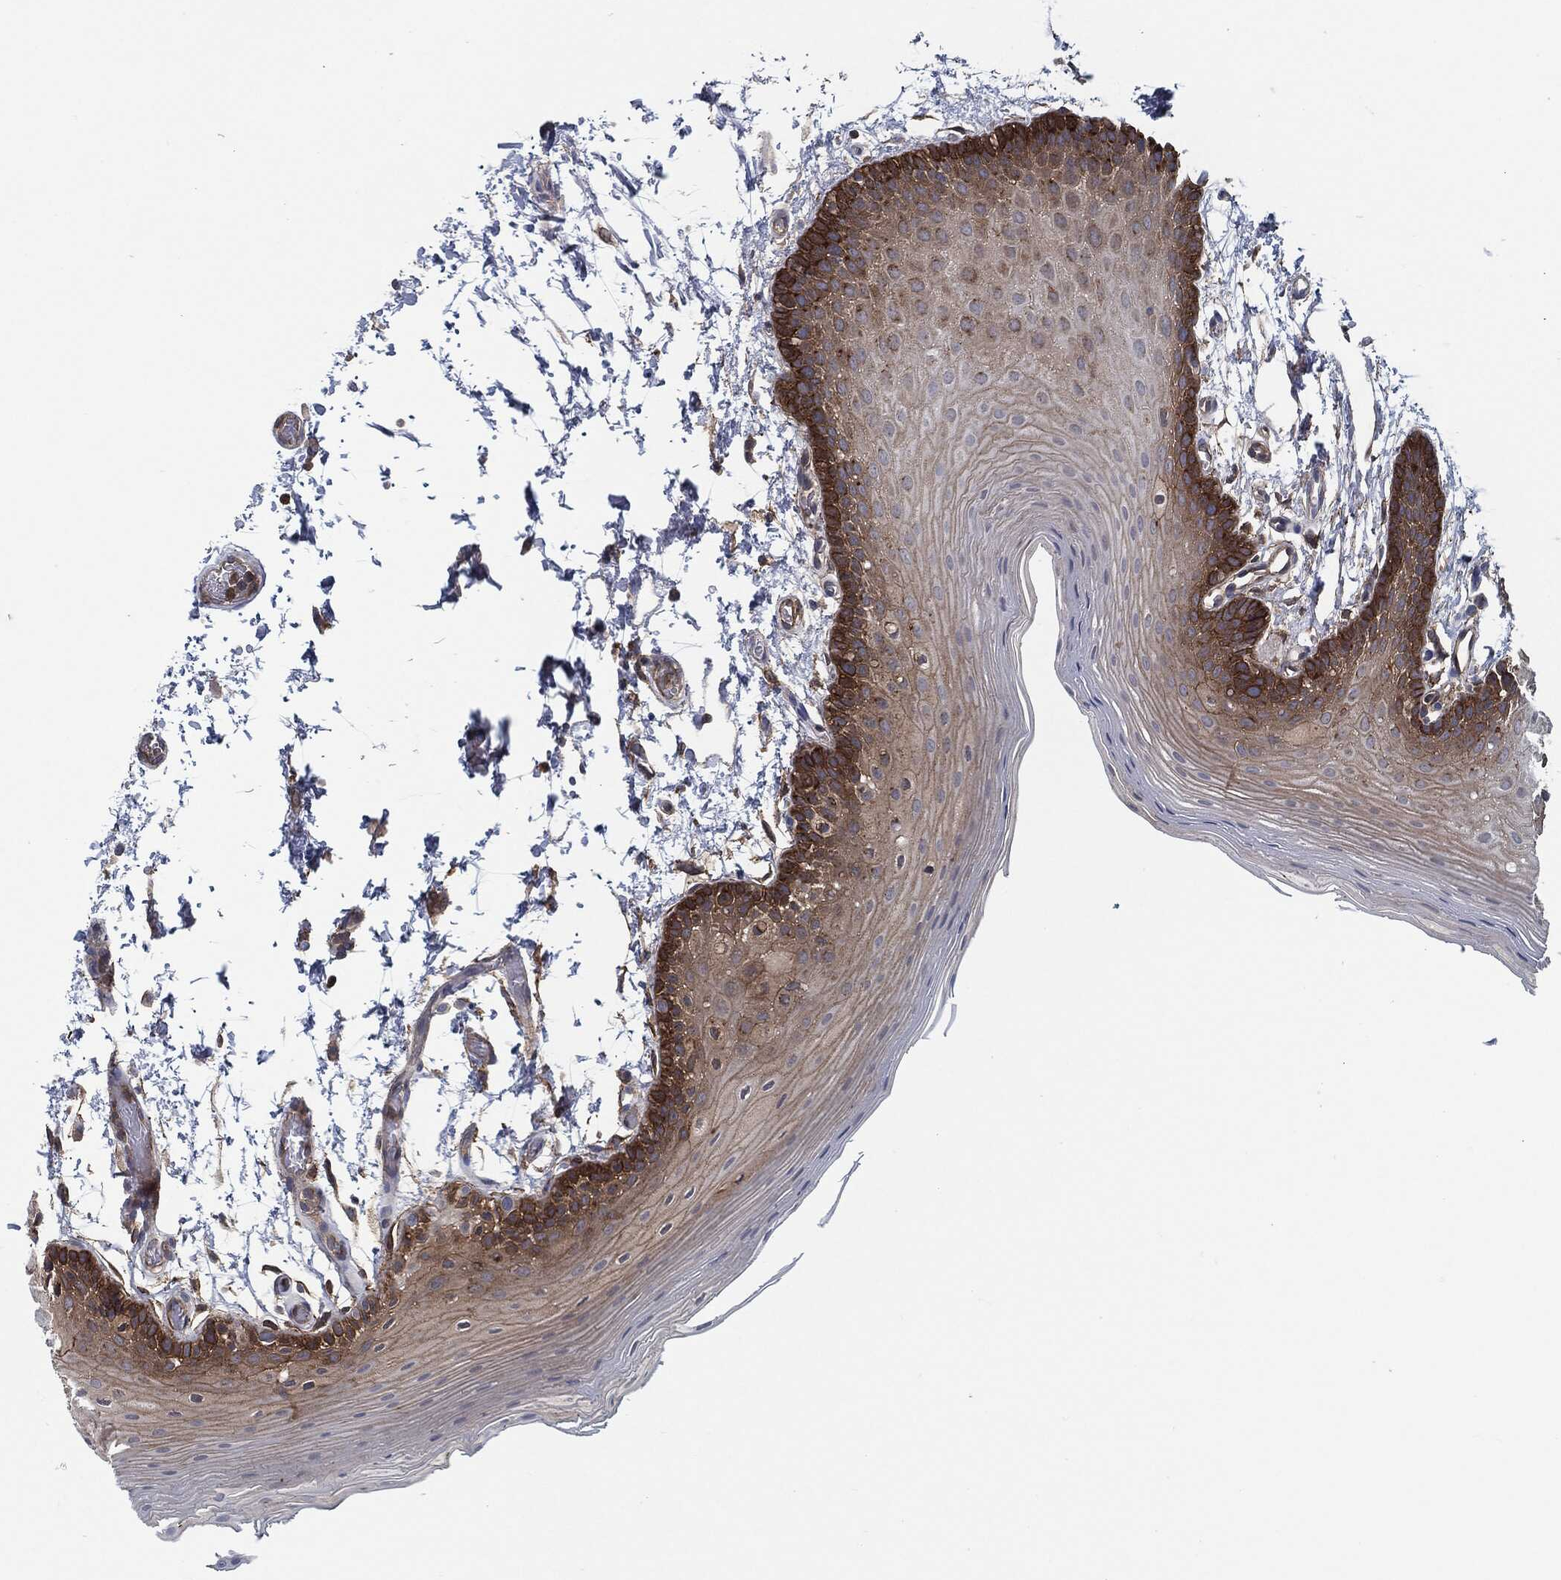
{"staining": {"intensity": "strong", "quantity": "<25%", "location": "cytoplasmic/membranous"}, "tissue": "oral mucosa", "cell_type": "Squamous epithelial cells", "image_type": "normal", "snomed": [{"axis": "morphology", "description": "Normal tissue, NOS"}, {"axis": "topography", "description": "Oral tissue"}], "caption": "High-power microscopy captured an immunohistochemistry (IHC) photomicrograph of unremarkable oral mucosa, revealing strong cytoplasmic/membranous staining in approximately <25% of squamous epithelial cells.", "gene": "SVIL", "patient": {"sex": "male", "age": 62}}